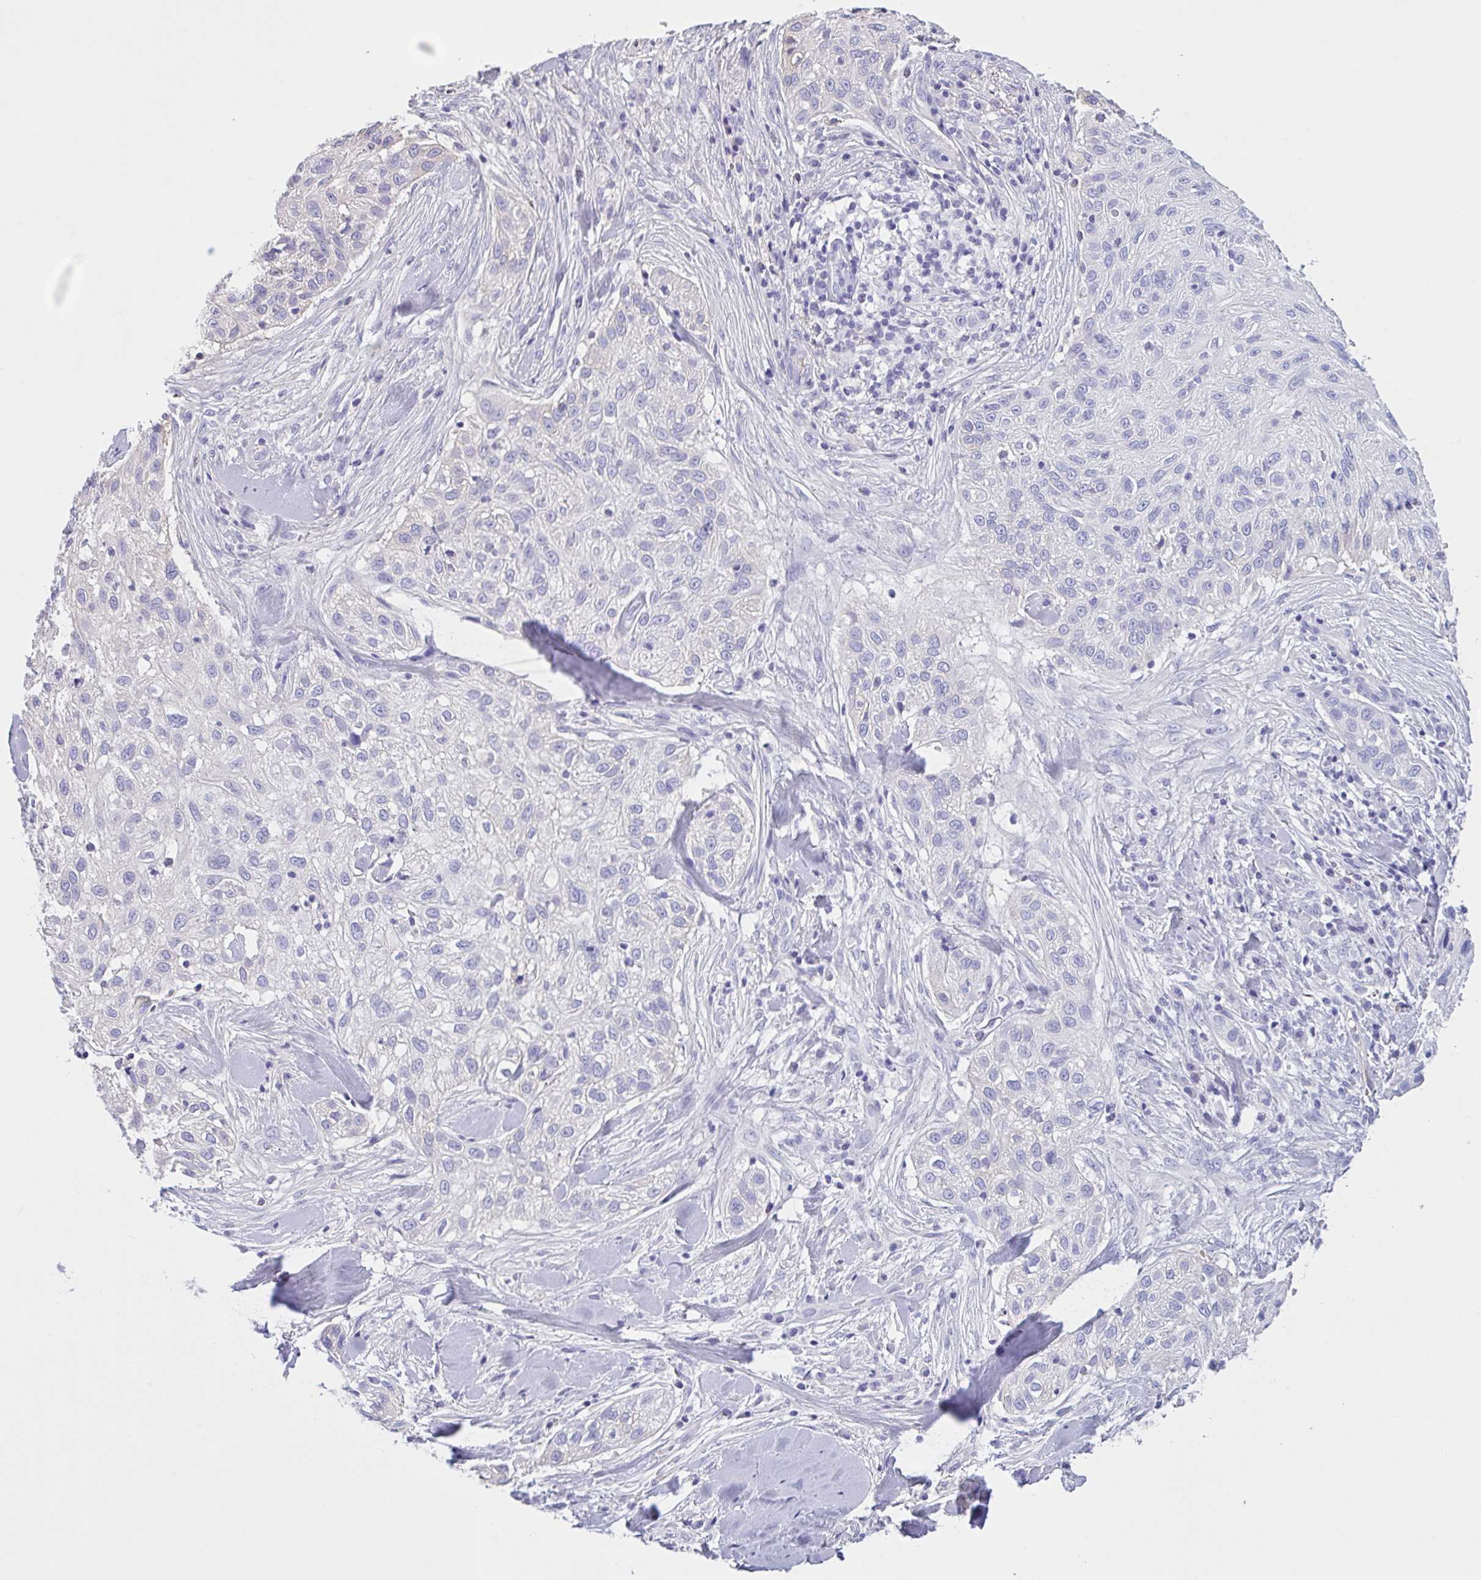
{"staining": {"intensity": "negative", "quantity": "none", "location": "none"}, "tissue": "skin cancer", "cell_type": "Tumor cells", "image_type": "cancer", "snomed": [{"axis": "morphology", "description": "Squamous cell carcinoma, NOS"}, {"axis": "topography", "description": "Skin"}], "caption": "DAB immunohistochemical staining of squamous cell carcinoma (skin) reveals no significant expression in tumor cells. (IHC, brightfield microscopy, high magnification).", "gene": "LARGE2", "patient": {"sex": "male", "age": 82}}